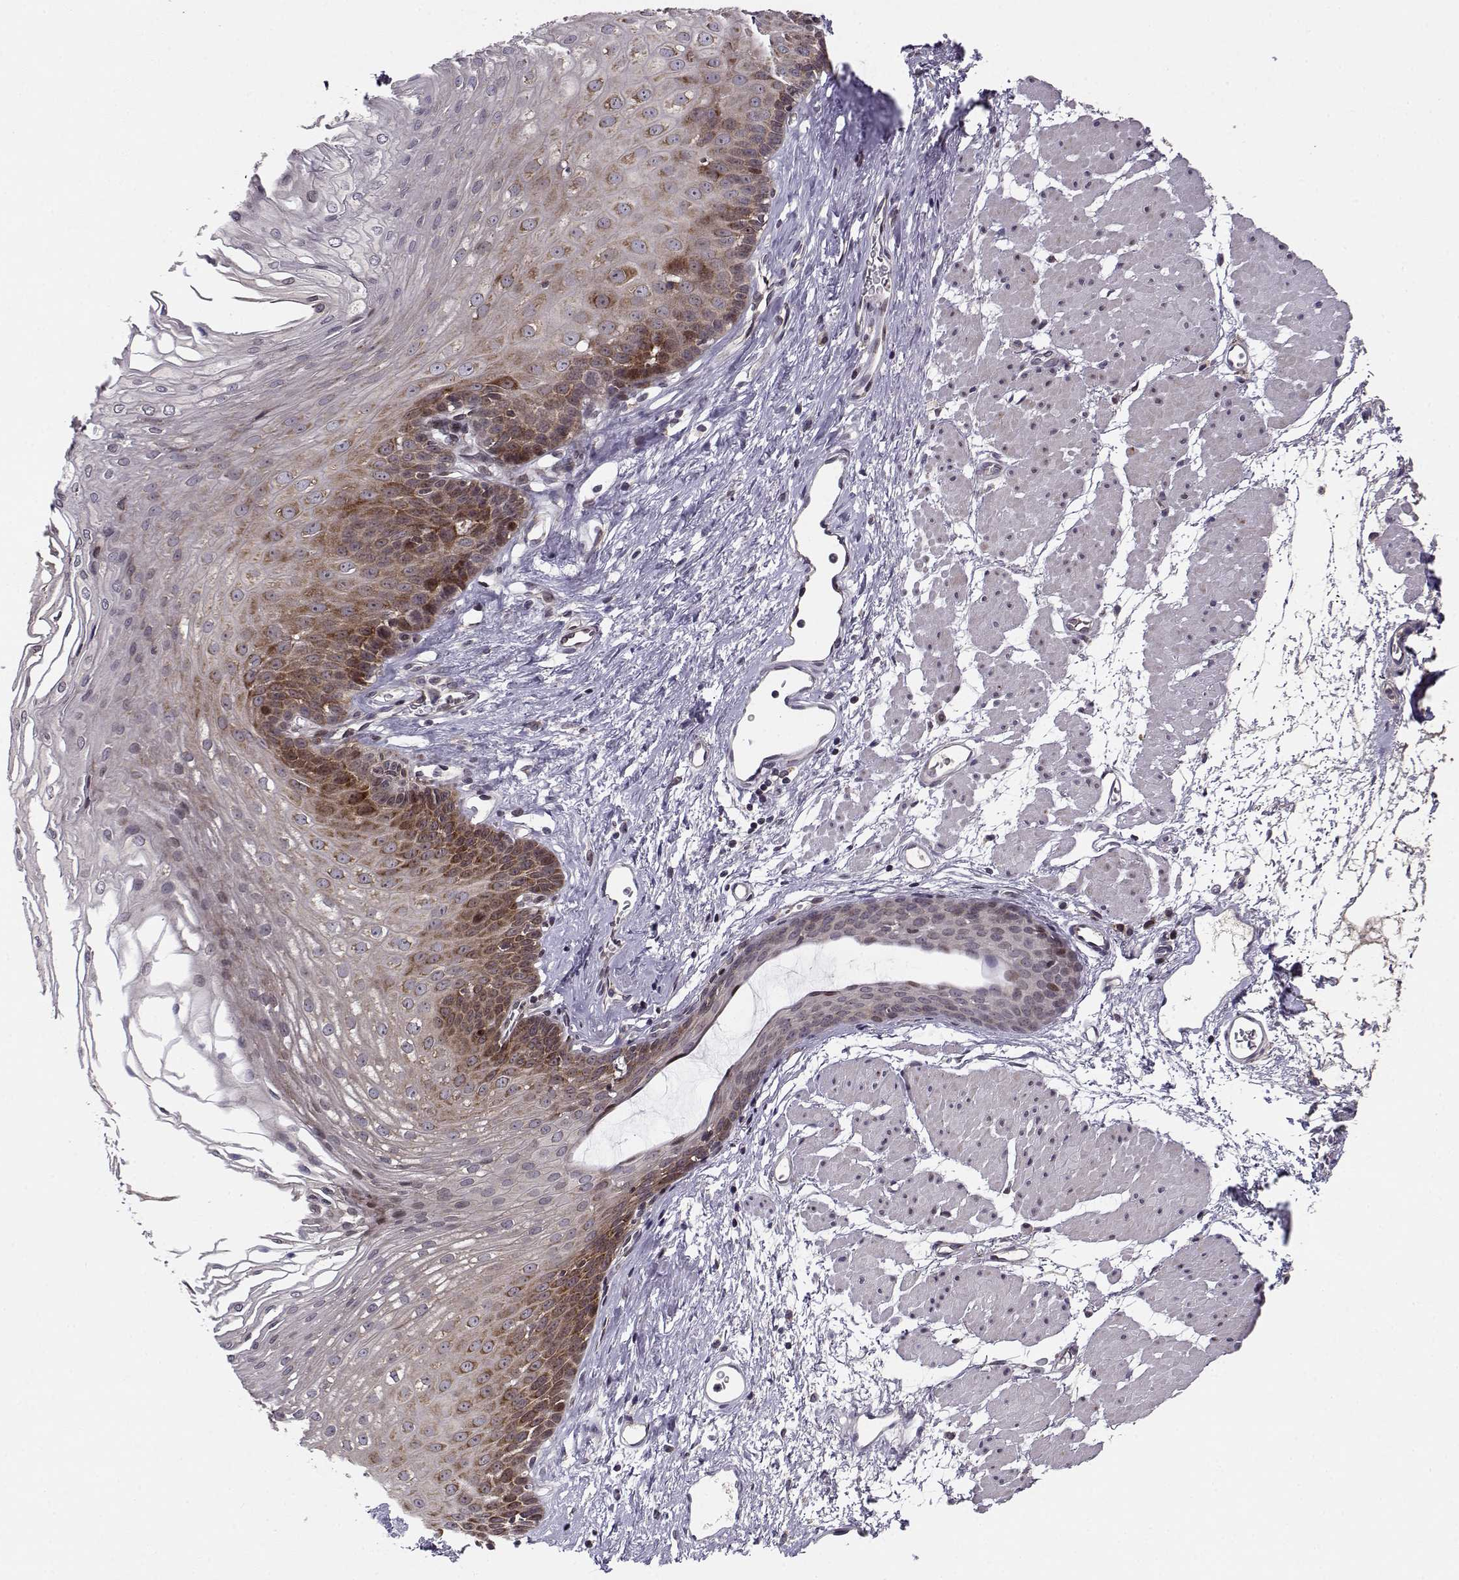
{"staining": {"intensity": "strong", "quantity": ">75%", "location": "cytoplasmic/membranous"}, "tissue": "esophagus", "cell_type": "Squamous epithelial cells", "image_type": "normal", "snomed": [{"axis": "morphology", "description": "Normal tissue, NOS"}, {"axis": "topography", "description": "Esophagus"}], "caption": "This photomicrograph exhibits immunohistochemistry (IHC) staining of unremarkable esophagus, with high strong cytoplasmic/membranous expression in approximately >75% of squamous epithelial cells.", "gene": "RPL31", "patient": {"sex": "female", "age": 62}}